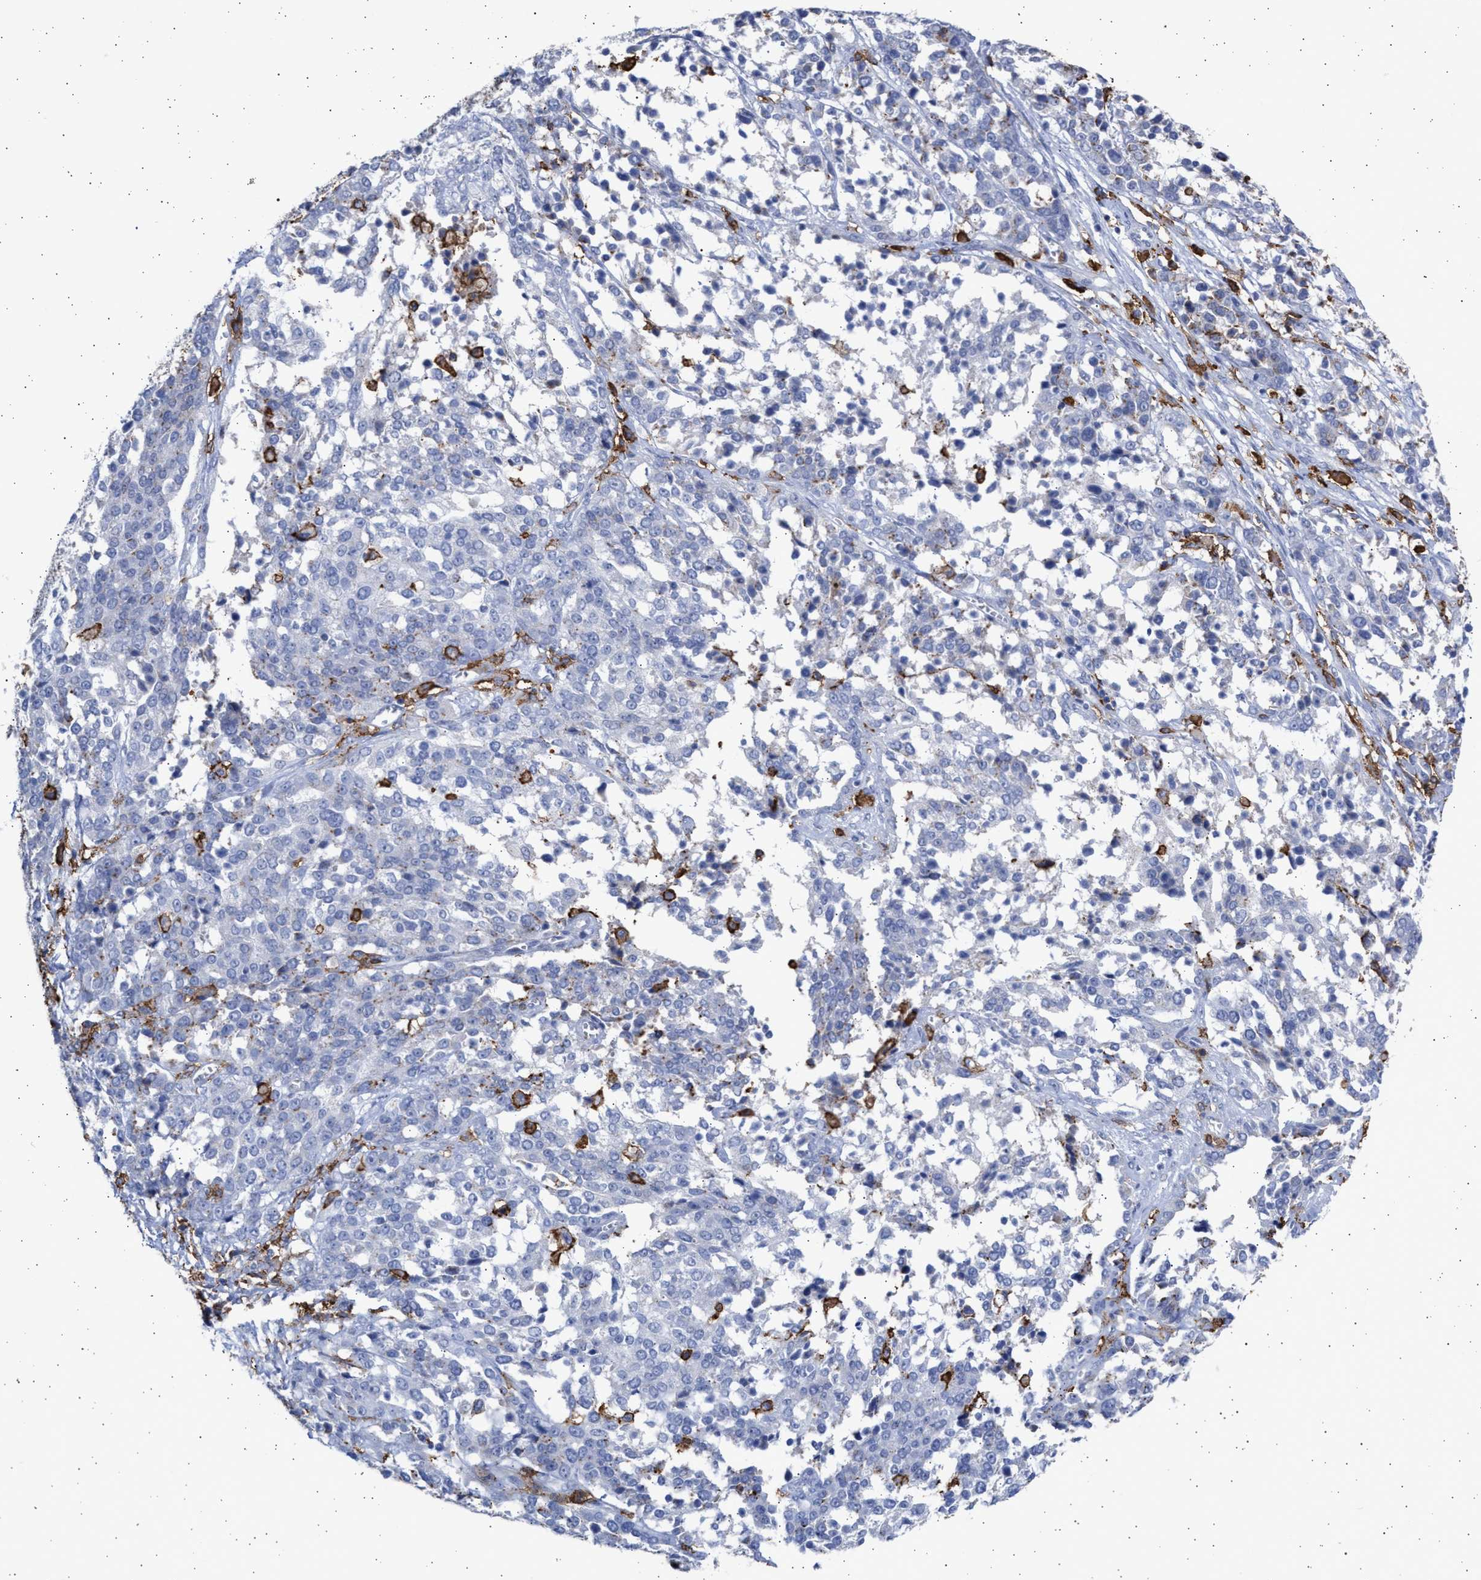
{"staining": {"intensity": "negative", "quantity": "none", "location": "none"}, "tissue": "ovarian cancer", "cell_type": "Tumor cells", "image_type": "cancer", "snomed": [{"axis": "morphology", "description": "Cystadenocarcinoma, serous, NOS"}, {"axis": "topography", "description": "Ovary"}], "caption": "DAB (3,3'-diaminobenzidine) immunohistochemical staining of ovarian serous cystadenocarcinoma reveals no significant positivity in tumor cells.", "gene": "FCER1A", "patient": {"sex": "female", "age": 44}}